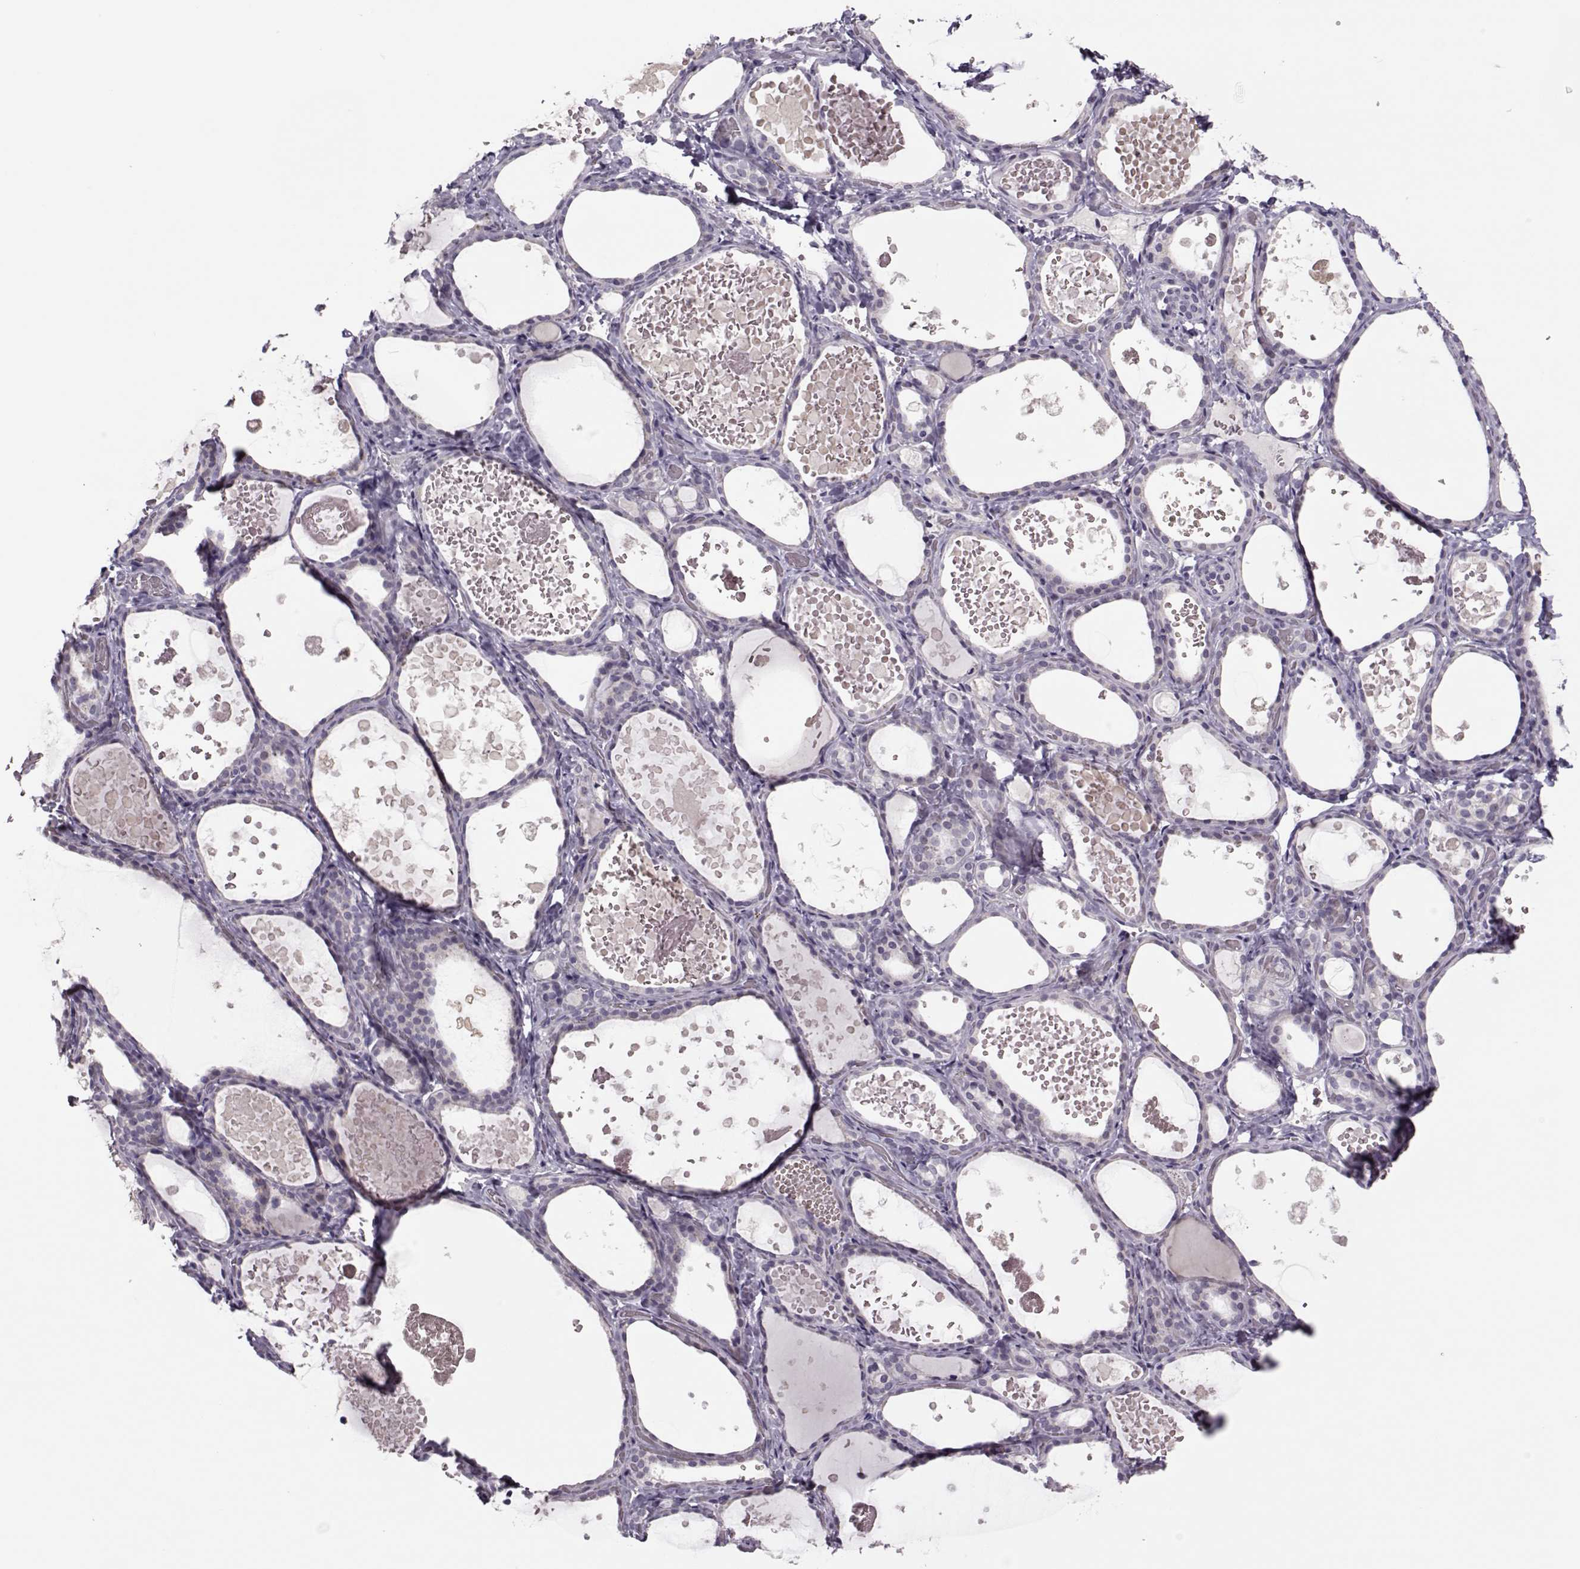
{"staining": {"intensity": "negative", "quantity": "none", "location": "none"}, "tissue": "thyroid gland", "cell_type": "Glandular cells", "image_type": "normal", "snomed": [{"axis": "morphology", "description": "Normal tissue, NOS"}, {"axis": "topography", "description": "Thyroid gland"}], "caption": "Immunohistochemistry (IHC) of benign thyroid gland exhibits no expression in glandular cells.", "gene": "LIN28A", "patient": {"sex": "female", "age": 56}}